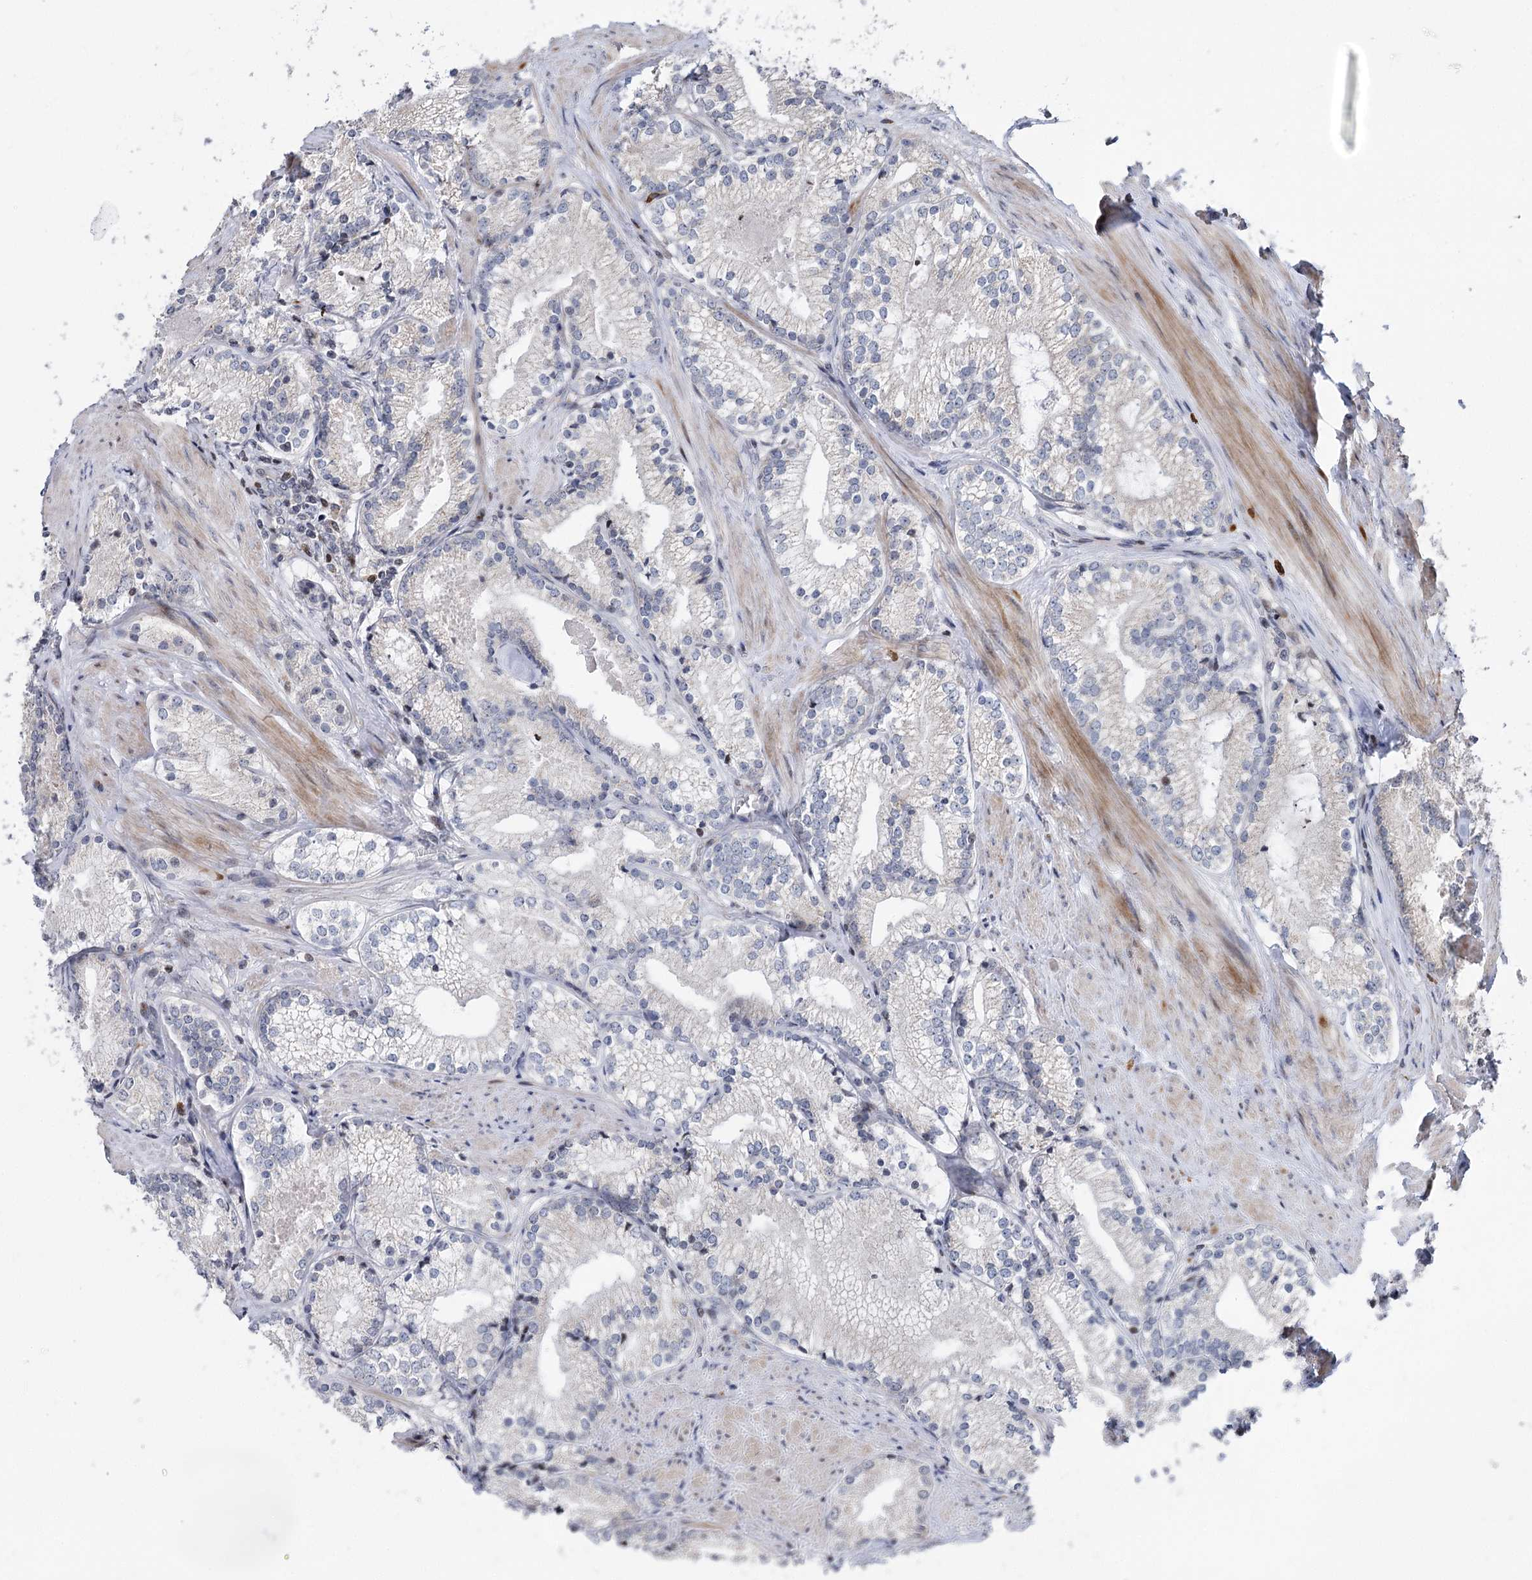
{"staining": {"intensity": "moderate", "quantity": "<25%", "location": "nuclear"}, "tissue": "prostate cancer", "cell_type": "Tumor cells", "image_type": "cancer", "snomed": [{"axis": "morphology", "description": "Adenocarcinoma, High grade"}, {"axis": "topography", "description": "Prostate"}], "caption": "Protein staining exhibits moderate nuclear staining in about <25% of tumor cells in prostate cancer. (Brightfield microscopy of DAB IHC at high magnification).", "gene": "PTGR1", "patient": {"sex": "male", "age": 66}}